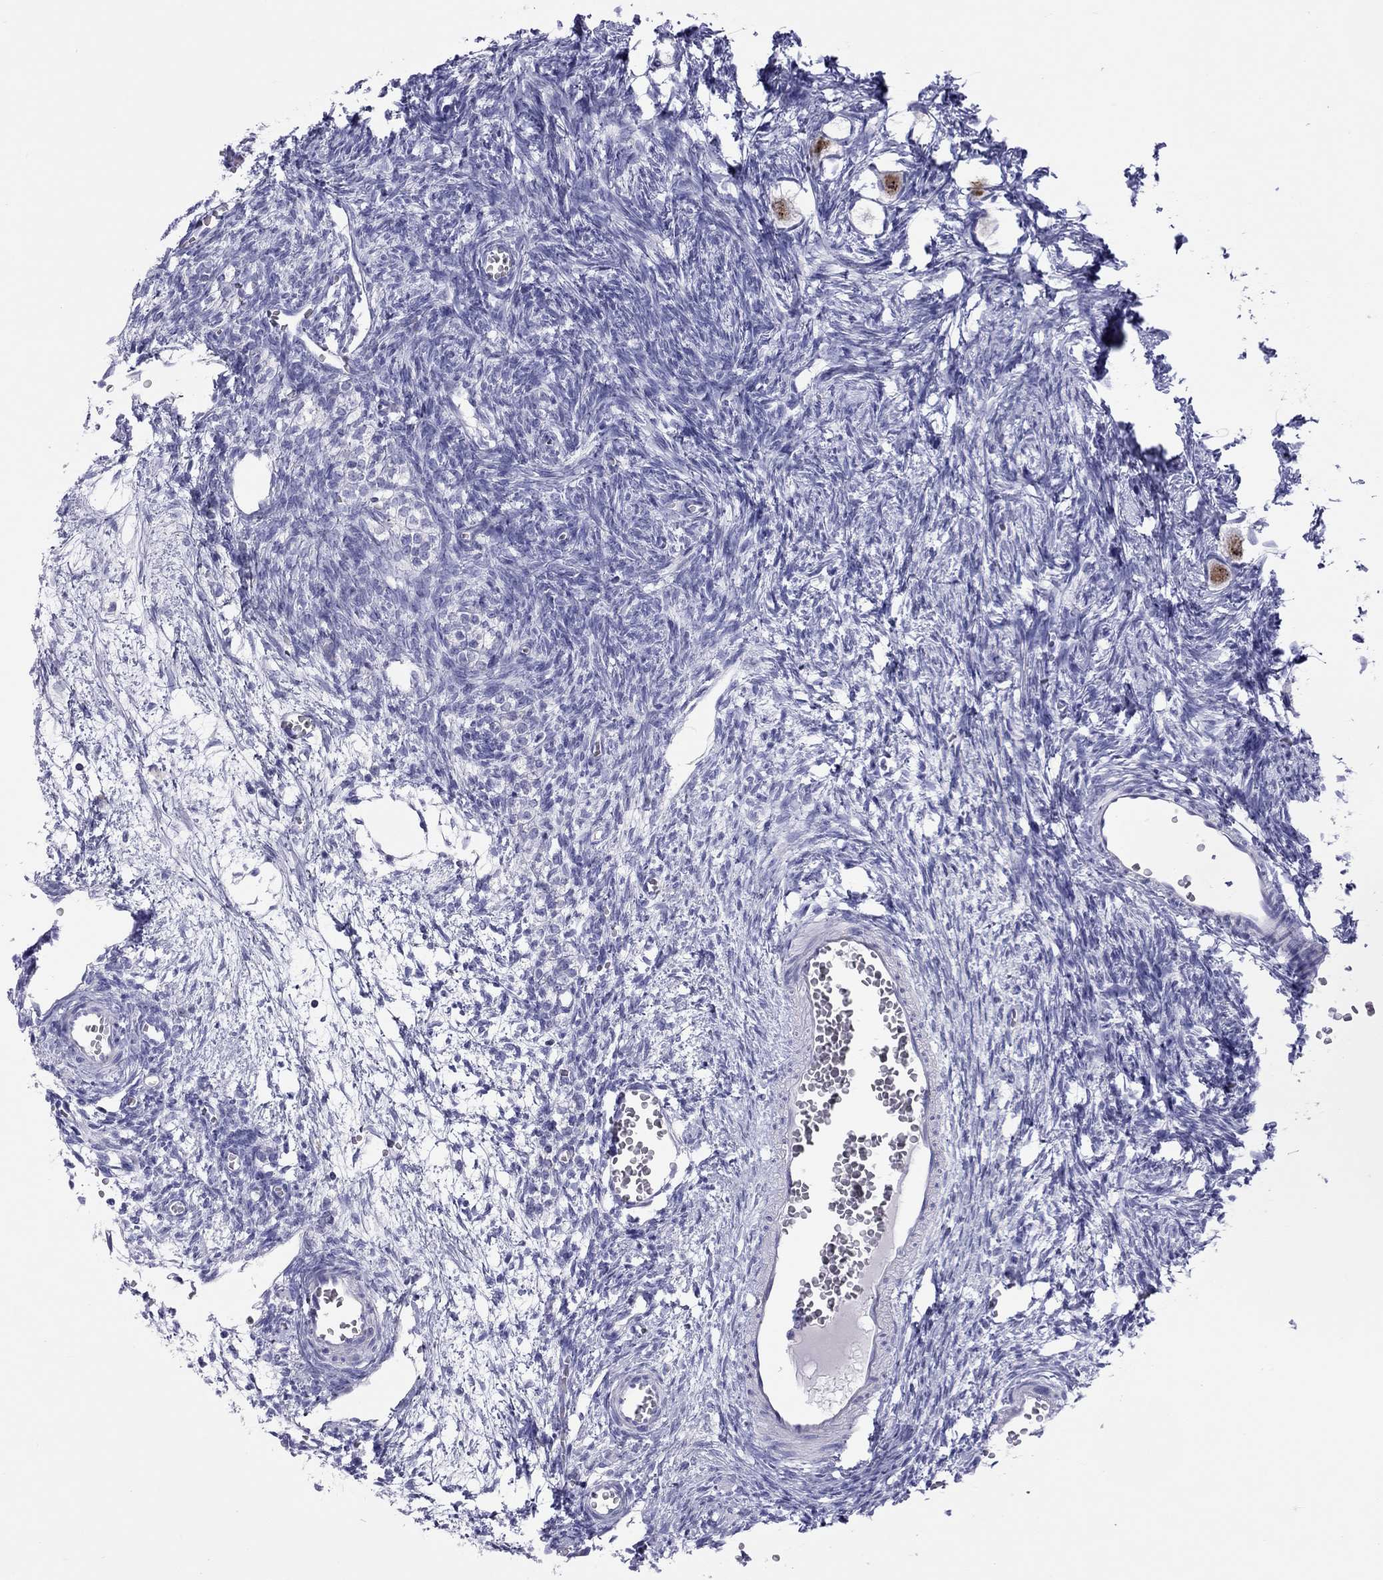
{"staining": {"intensity": "strong", "quantity": "25%-75%", "location": "nuclear"}, "tissue": "ovary", "cell_type": "Follicle cells", "image_type": "normal", "snomed": [{"axis": "morphology", "description": "Normal tissue, NOS"}, {"axis": "topography", "description": "Ovary"}], "caption": "Immunohistochemical staining of unremarkable ovary shows high levels of strong nuclear positivity in approximately 25%-75% of follicle cells. (Stains: DAB in brown, nuclei in blue, Microscopy: brightfield microscopy at high magnification).", "gene": "STAG3", "patient": {"sex": "female", "age": 27}}